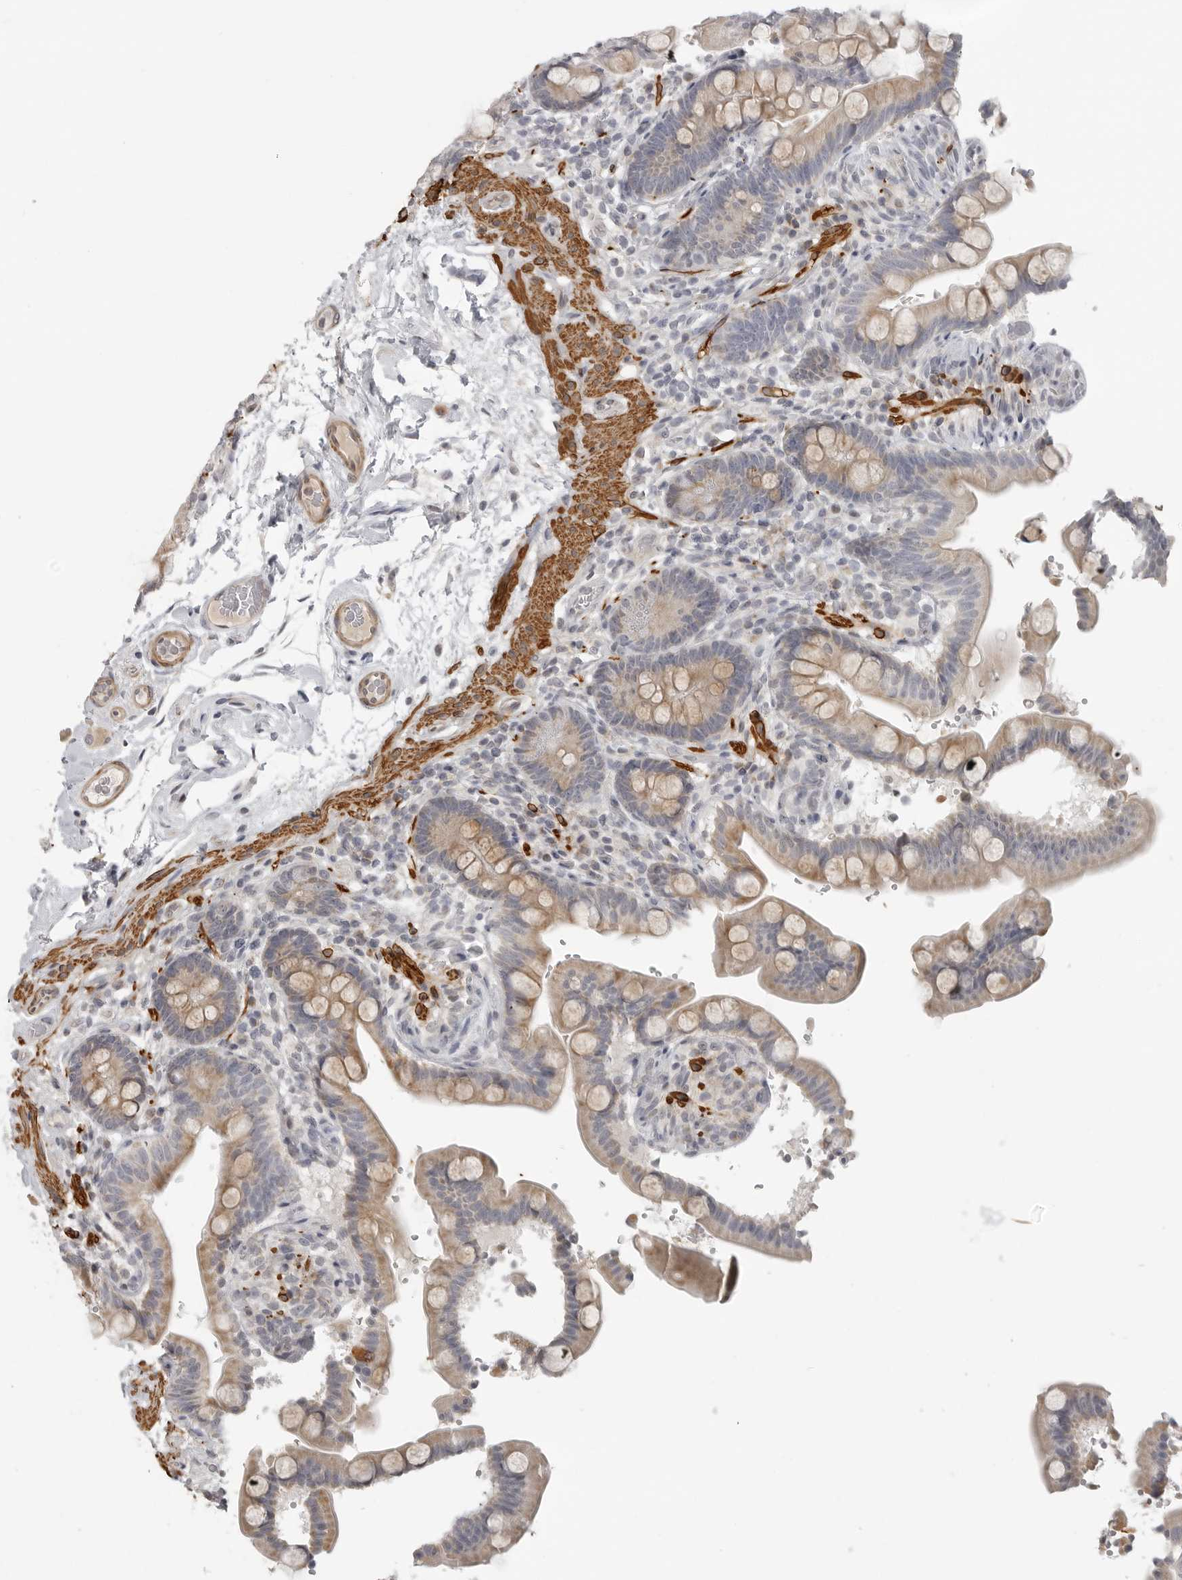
{"staining": {"intensity": "weak", "quantity": ">75%", "location": "cytoplasmic/membranous"}, "tissue": "colon", "cell_type": "Endothelial cells", "image_type": "normal", "snomed": [{"axis": "morphology", "description": "Normal tissue, NOS"}, {"axis": "topography", "description": "Smooth muscle"}, {"axis": "topography", "description": "Colon"}], "caption": "A photomicrograph of colon stained for a protein reveals weak cytoplasmic/membranous brown staining in endothelial cells.", "gene": "MAP7D1", "patient": {"sex": "male", "age": 73}}